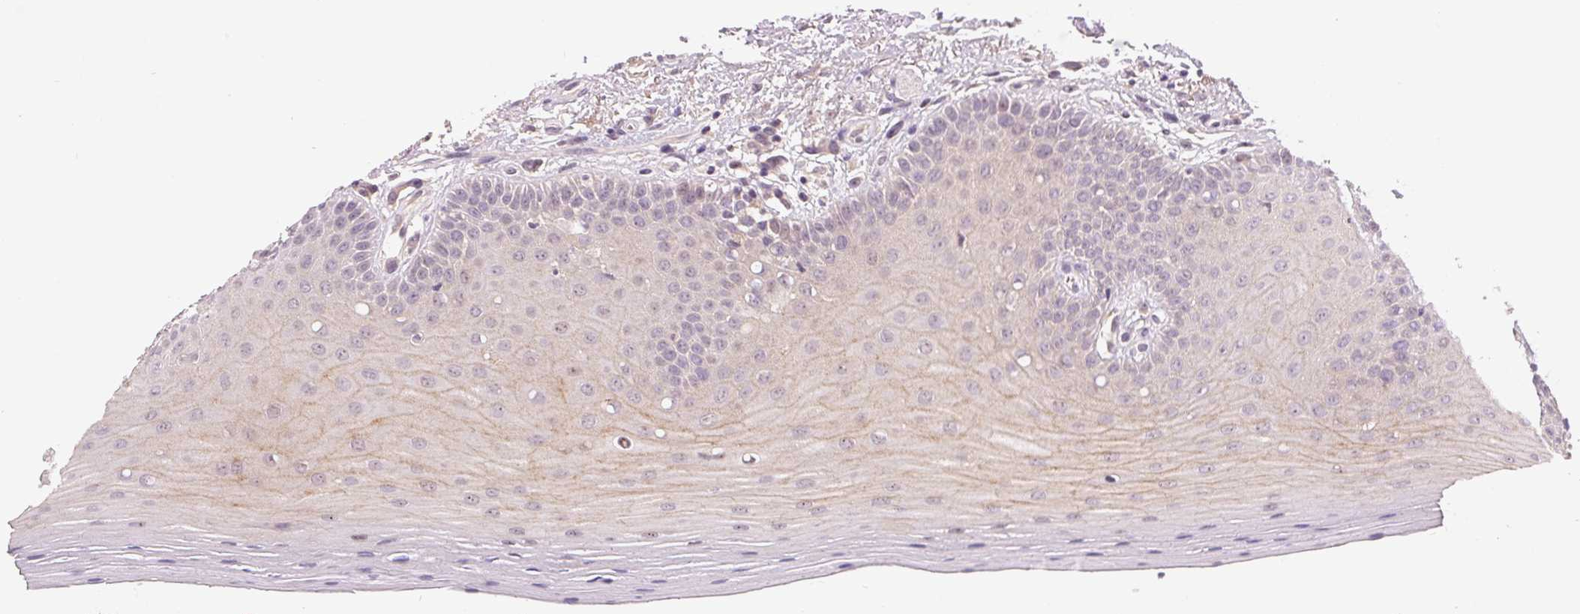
{"staining": {"intensity": "weak", "quantity": "<25%", "location": "cytoplasmic/membranous,nuclear"}, "tissue": "oral mucosa", "cell_type": "Squamous epithelial cells", "image_type": "normal", "snomed": [{"axis": "morphology", "description": "Normal tissue, NOS"}, {"axis": "morphology", "description": "Normal morphology"}, {"axis": "topography", "description": "Oral tissue"}], "caption": "Squamous epithelial cells show no significant protein staining in benign oral mucosa. Brightfield microscopy of immunohistochemistry stained with DAB (3,3'-diaminobenzidine) (brown) and hematoxylin (blue), captured at high magnification.", "gene": "RANBP3L", "patient": {"sex": "female", "age": 76}}